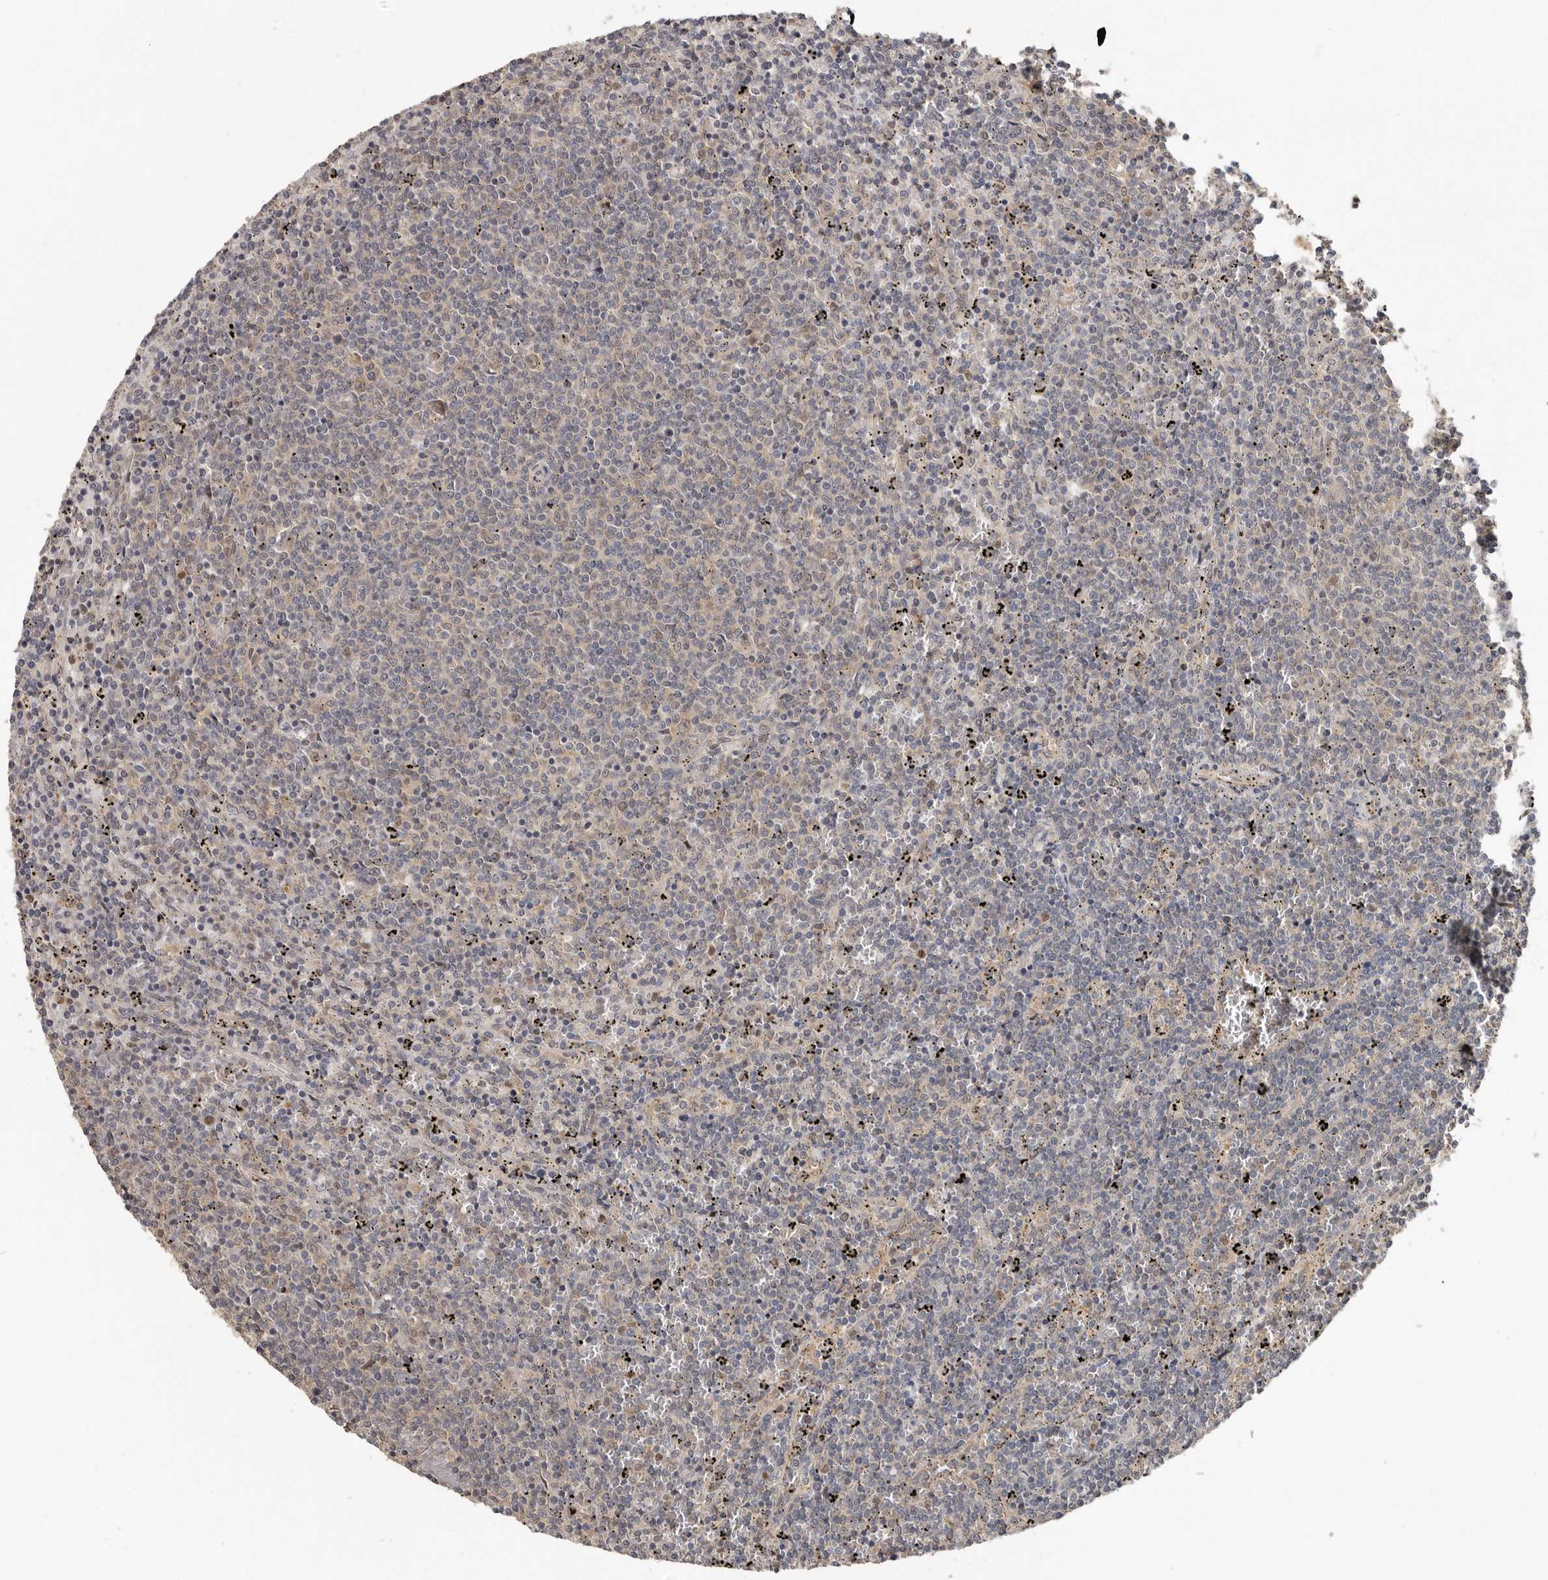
{"staining": {"intensity": "negative", "quantity": "none", "location": "none"}, "tissue": "lymphoma", "cell_type": "Tumor cells", "image_type": "cancer", "snomed": [{"axis": "morphology", "description": "Malignant lymphoma, non-Hodgkin's type, Low grade"}, {"axis": "topography", "description": "Spleen"}], "caption": "Histopathology image shows no protein expression in tumor cells of malignant lymphoma, non-Hodgkin's type (low-grade) tissue.", "gene": "LRGUK", "patient": {"sex": "female", "age": 50}}